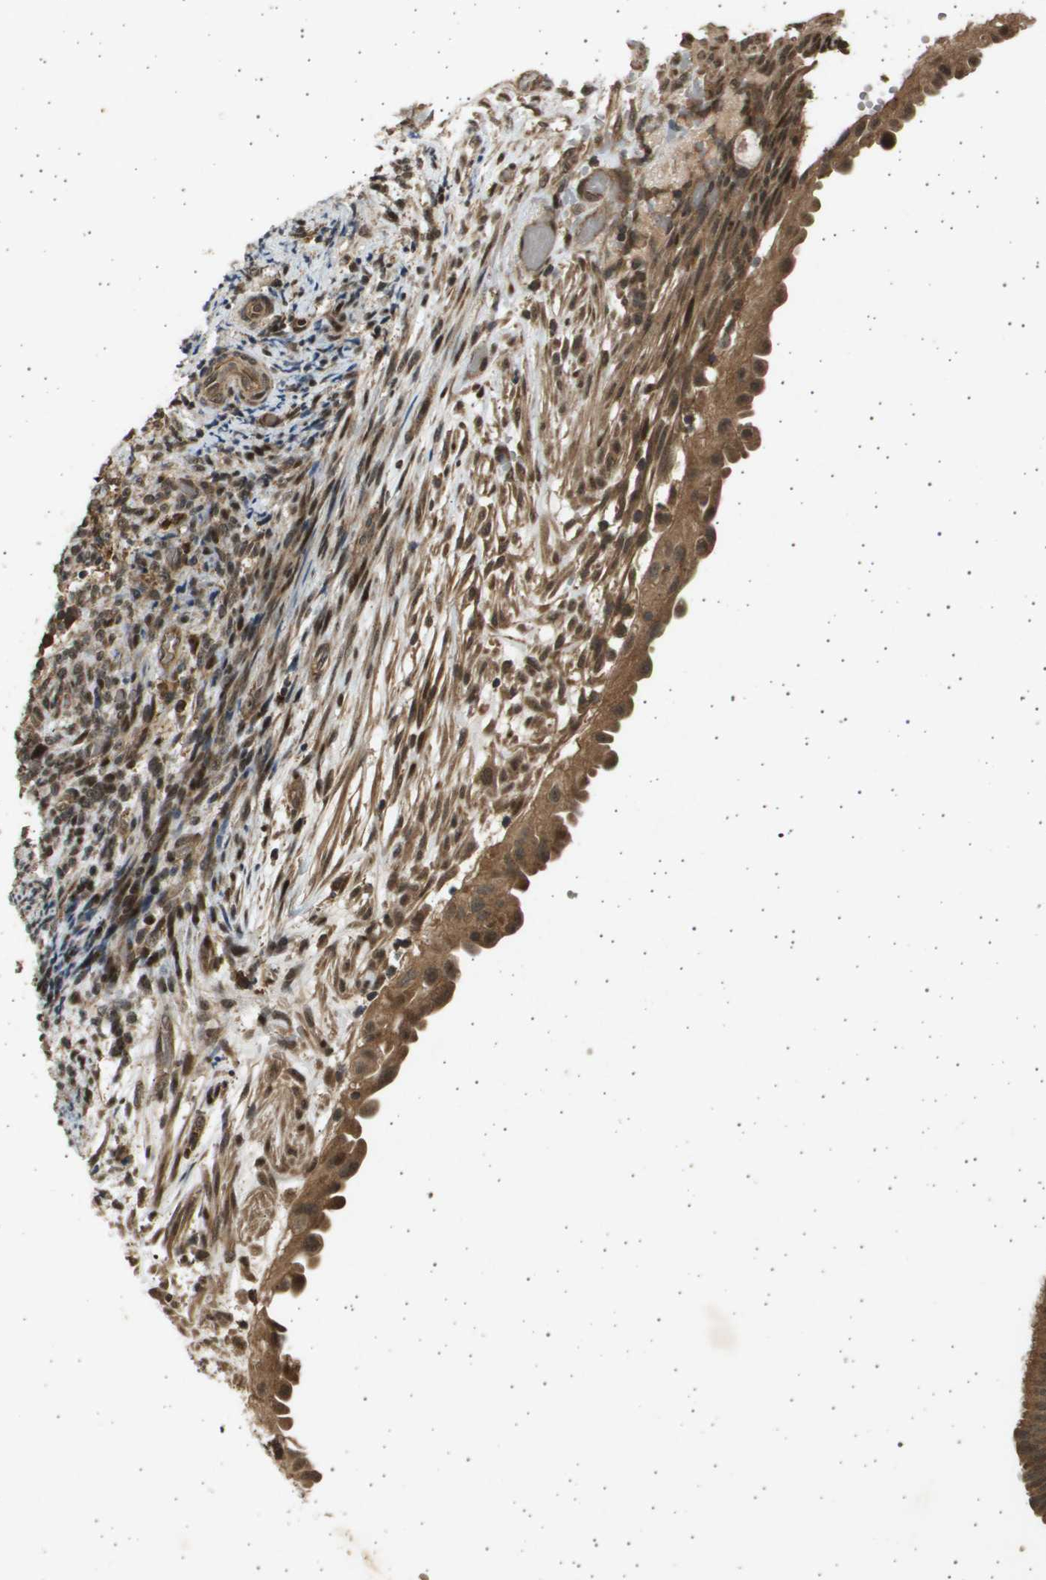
{"staining": {"intensity": "moderate", "quantity": ">75%", "location": "cytoplasmic/membranous,nuclear"}, "tissue": "endometrial cancer", "cell_type": "Tumor cells", "image_type": "cancer", "snomed": [{"axis": "morphology", "description": "Adenocarcinoma, NOS"}, {"axis": "topography", "description": "Endometrium"}], "caption": "Immunohistochemical staining of endometrial cancer exhibits moderate cytoplasmic/membranous and nuclear protein staining in approximately >75% of tumor cells. (Stains: DAB (3,3'-diaminobenzidine) in brown, nuclei in blue, Microscopy: brightfield microscopy at high magnification).", "gene": "TNRC6A", "patient": {"sex": "female", "age": 58}}